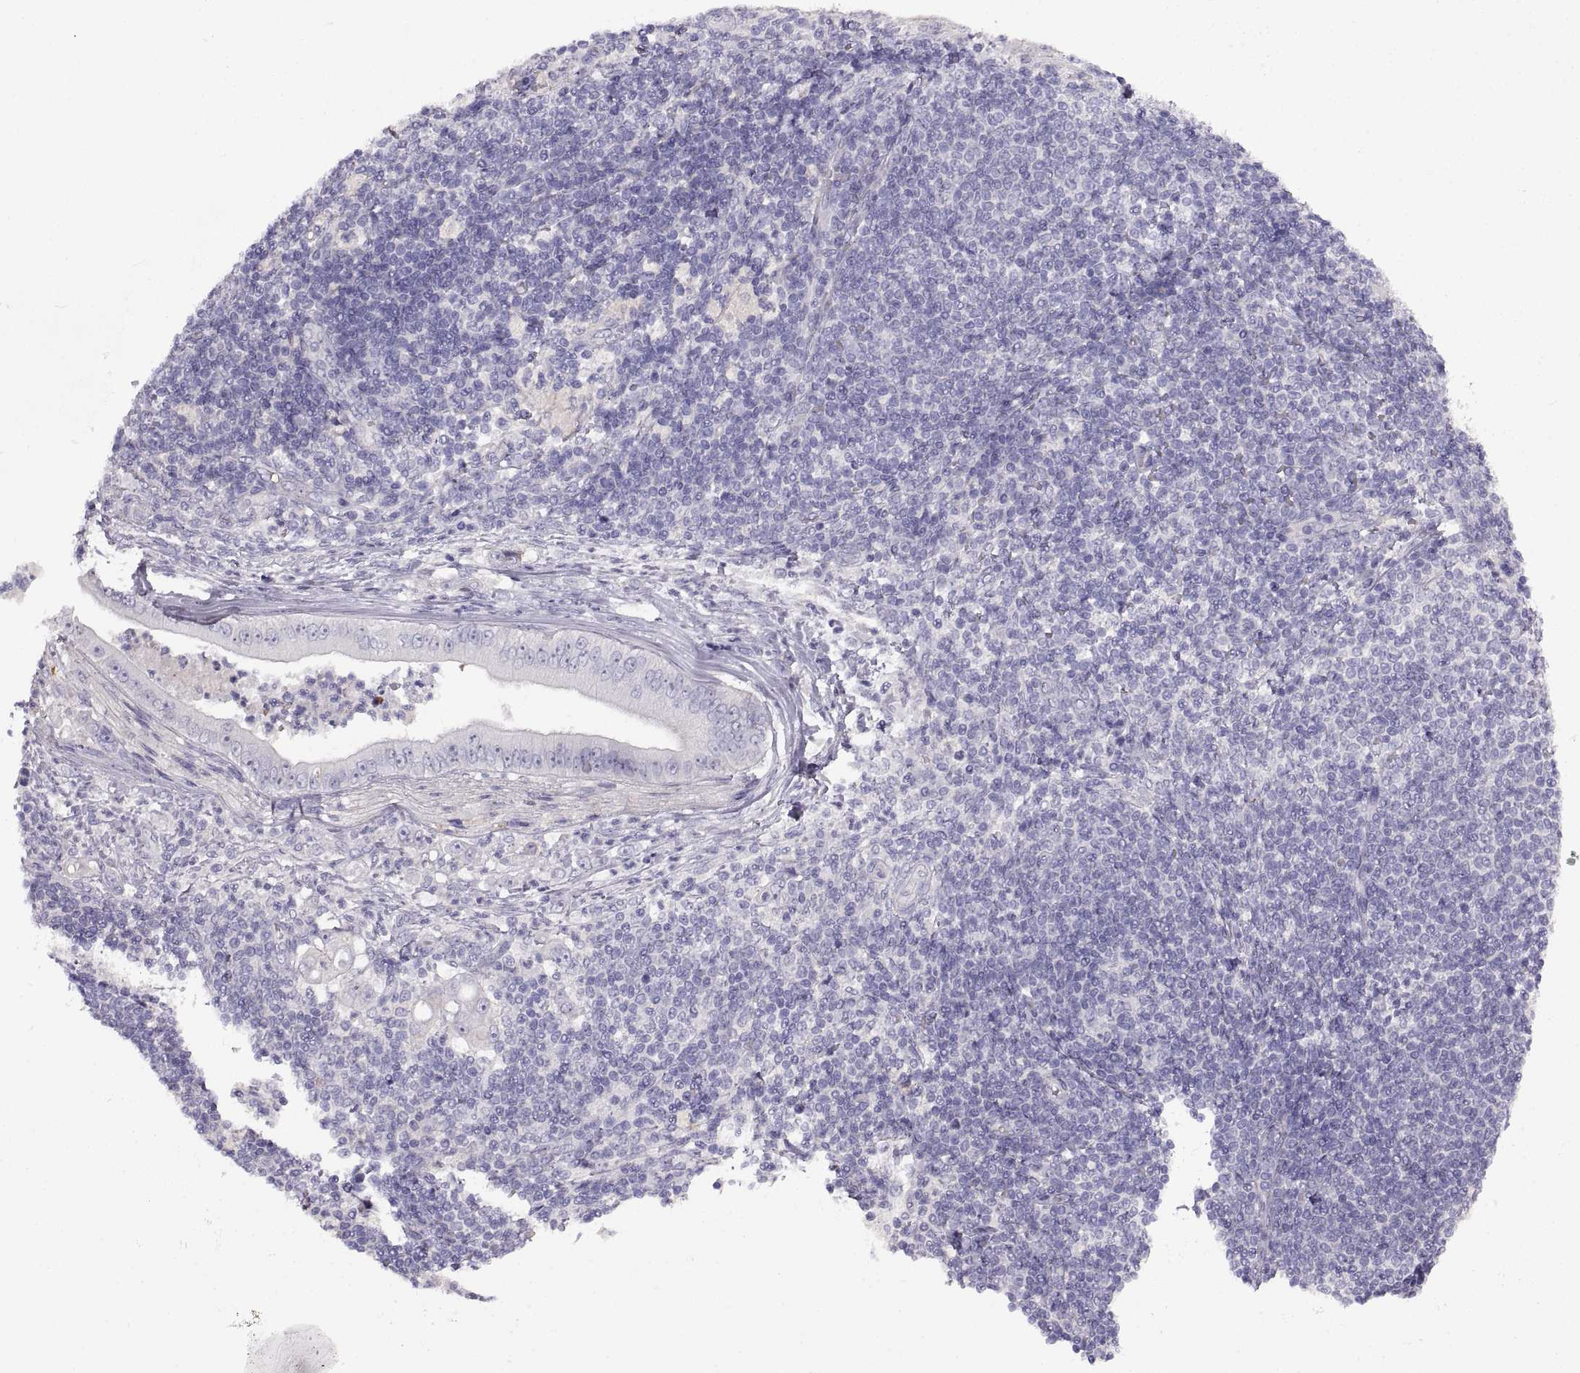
{"staining": {"intensity": "negative", "quantity": "none", "location": "none"}, "tissue": "pancreatic cancer", "cell_type": "Tumor cells", "image_type": "cancer", "snomed": [{"axis": "morphology", "description": "Adenocarcinoma, NOS"}, {"axis": "topography", "description": "Pancreas"}], "caption": "A micrograph of pancreatic cancer stained for a protein displays no brown staining in tumor cells.", "gene": "CRYBB3", "patient": {"sex": "male", "age": 71}}